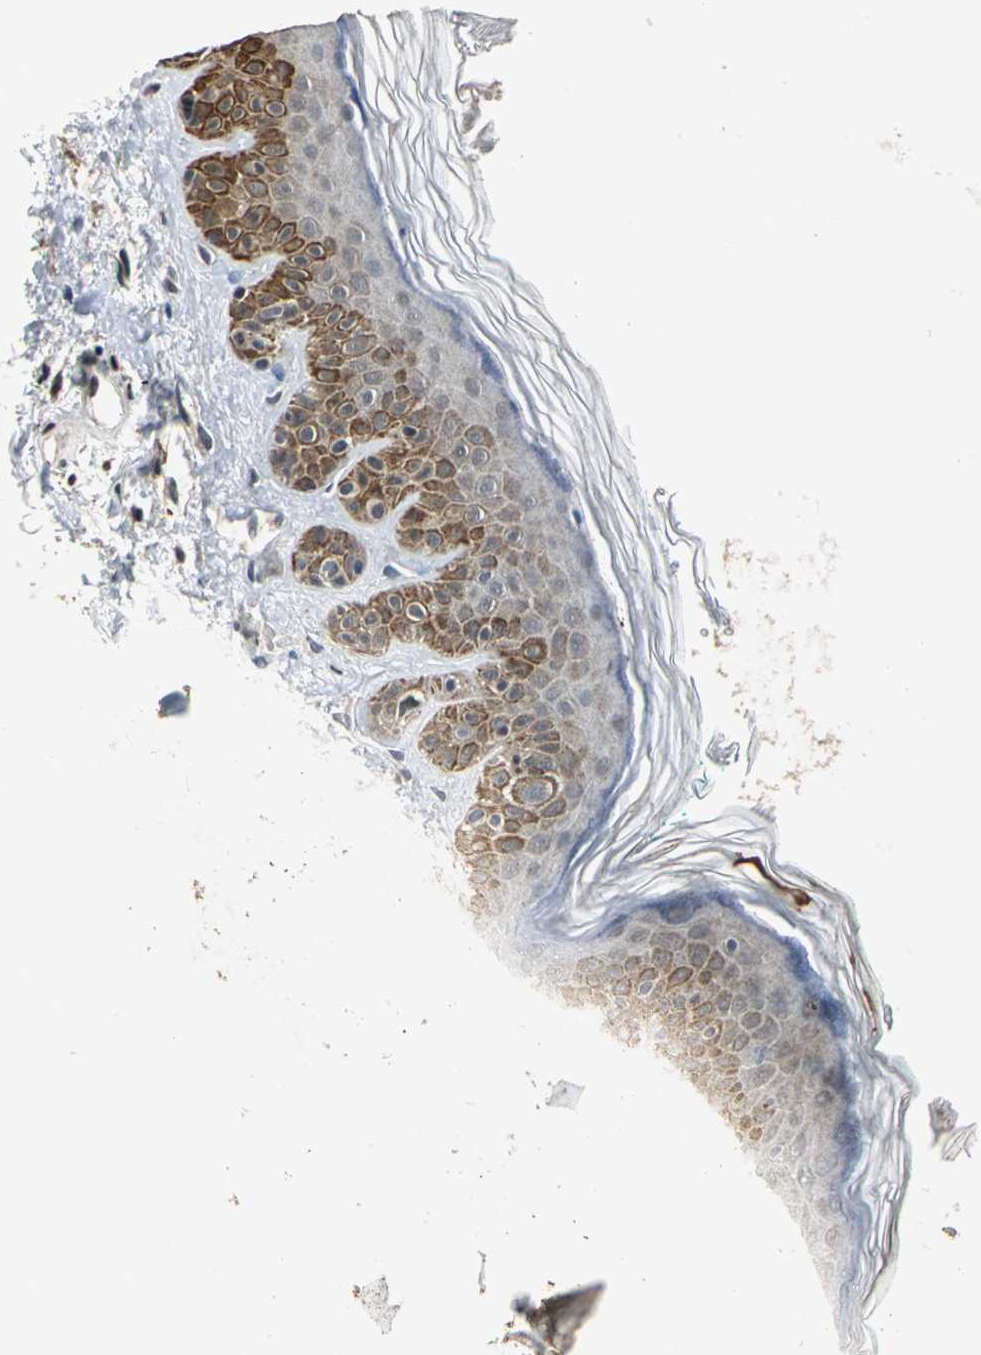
{"staining": {"intensity": "negative", "quantity": "none", "location": "none"}, "tissue": "skin", "cell_type": "Fibroblasts", "image_type": "normal", "snomed": [{"axis": "morphology", "description": "Normal tissue, NOS"}, {"axis": "topography", "description": "Skin"}], "caption": "A high-resolution micrograph shows IHC staining of normal skin, which displays no significant staining in fibroblasts.", "gene": "JADE3", "patient": {"sex": "male", "age": 71}}